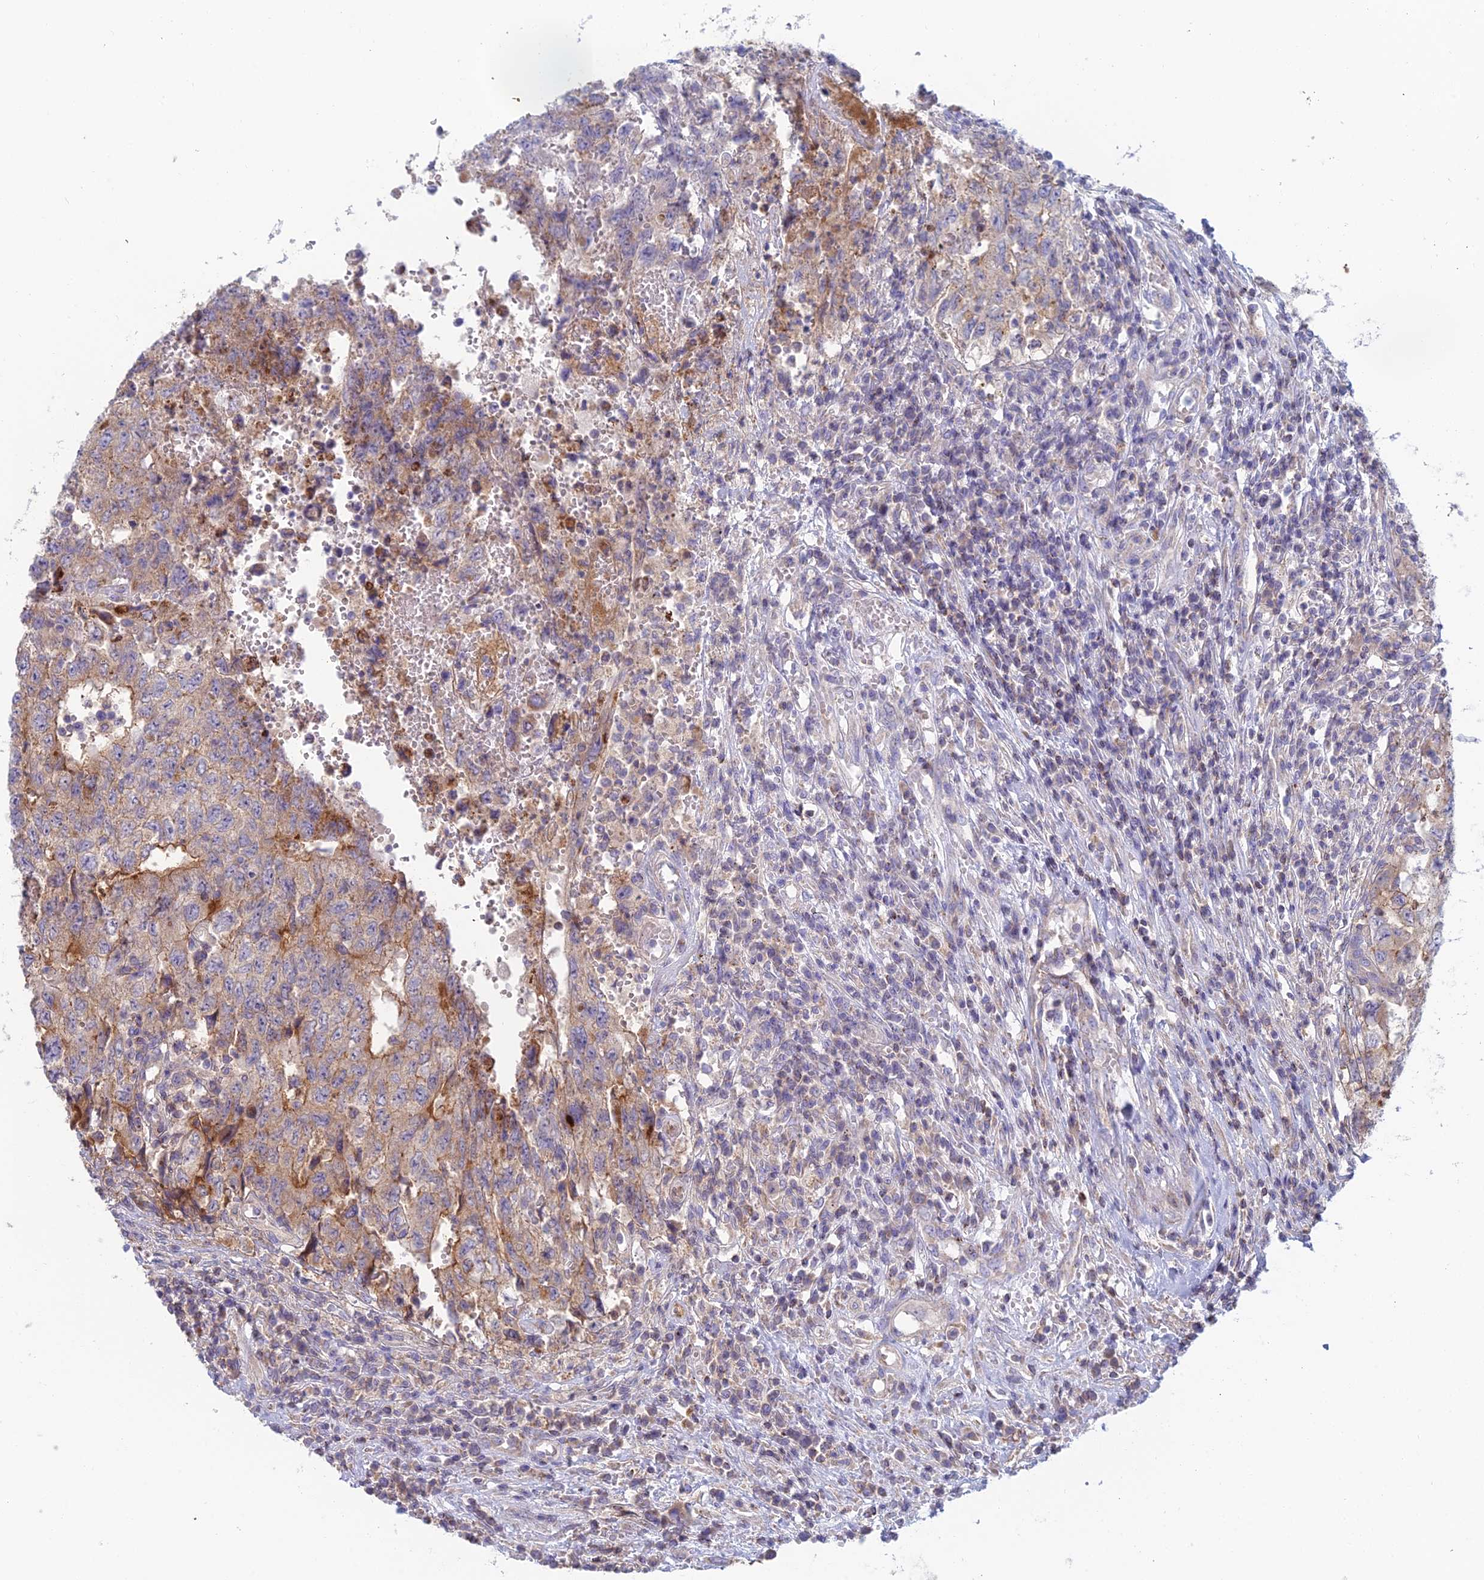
{"staining": {"intensity": "strong", "quantity": "<25%", "location": "cytoplasmic/membranous"}, "tissue": "testis cancer", "cell_type": "Tumor cells", "image_type": "cancer", "snomed": [{"axis": "morphology", "description": "Carcinoma, Embryonal, NOS"}, {"axis": "topography", "description": "Testis"}], "caption": "A photomicrograph showing strong cytoplasmic/membranous expression in approximately <25% of tumor cells in testis embryonal carcinoma, as visualized by brown immunohistochemical staining.", "gene": "IFTAP", "patient": {"sex": "male", "age": 34}}